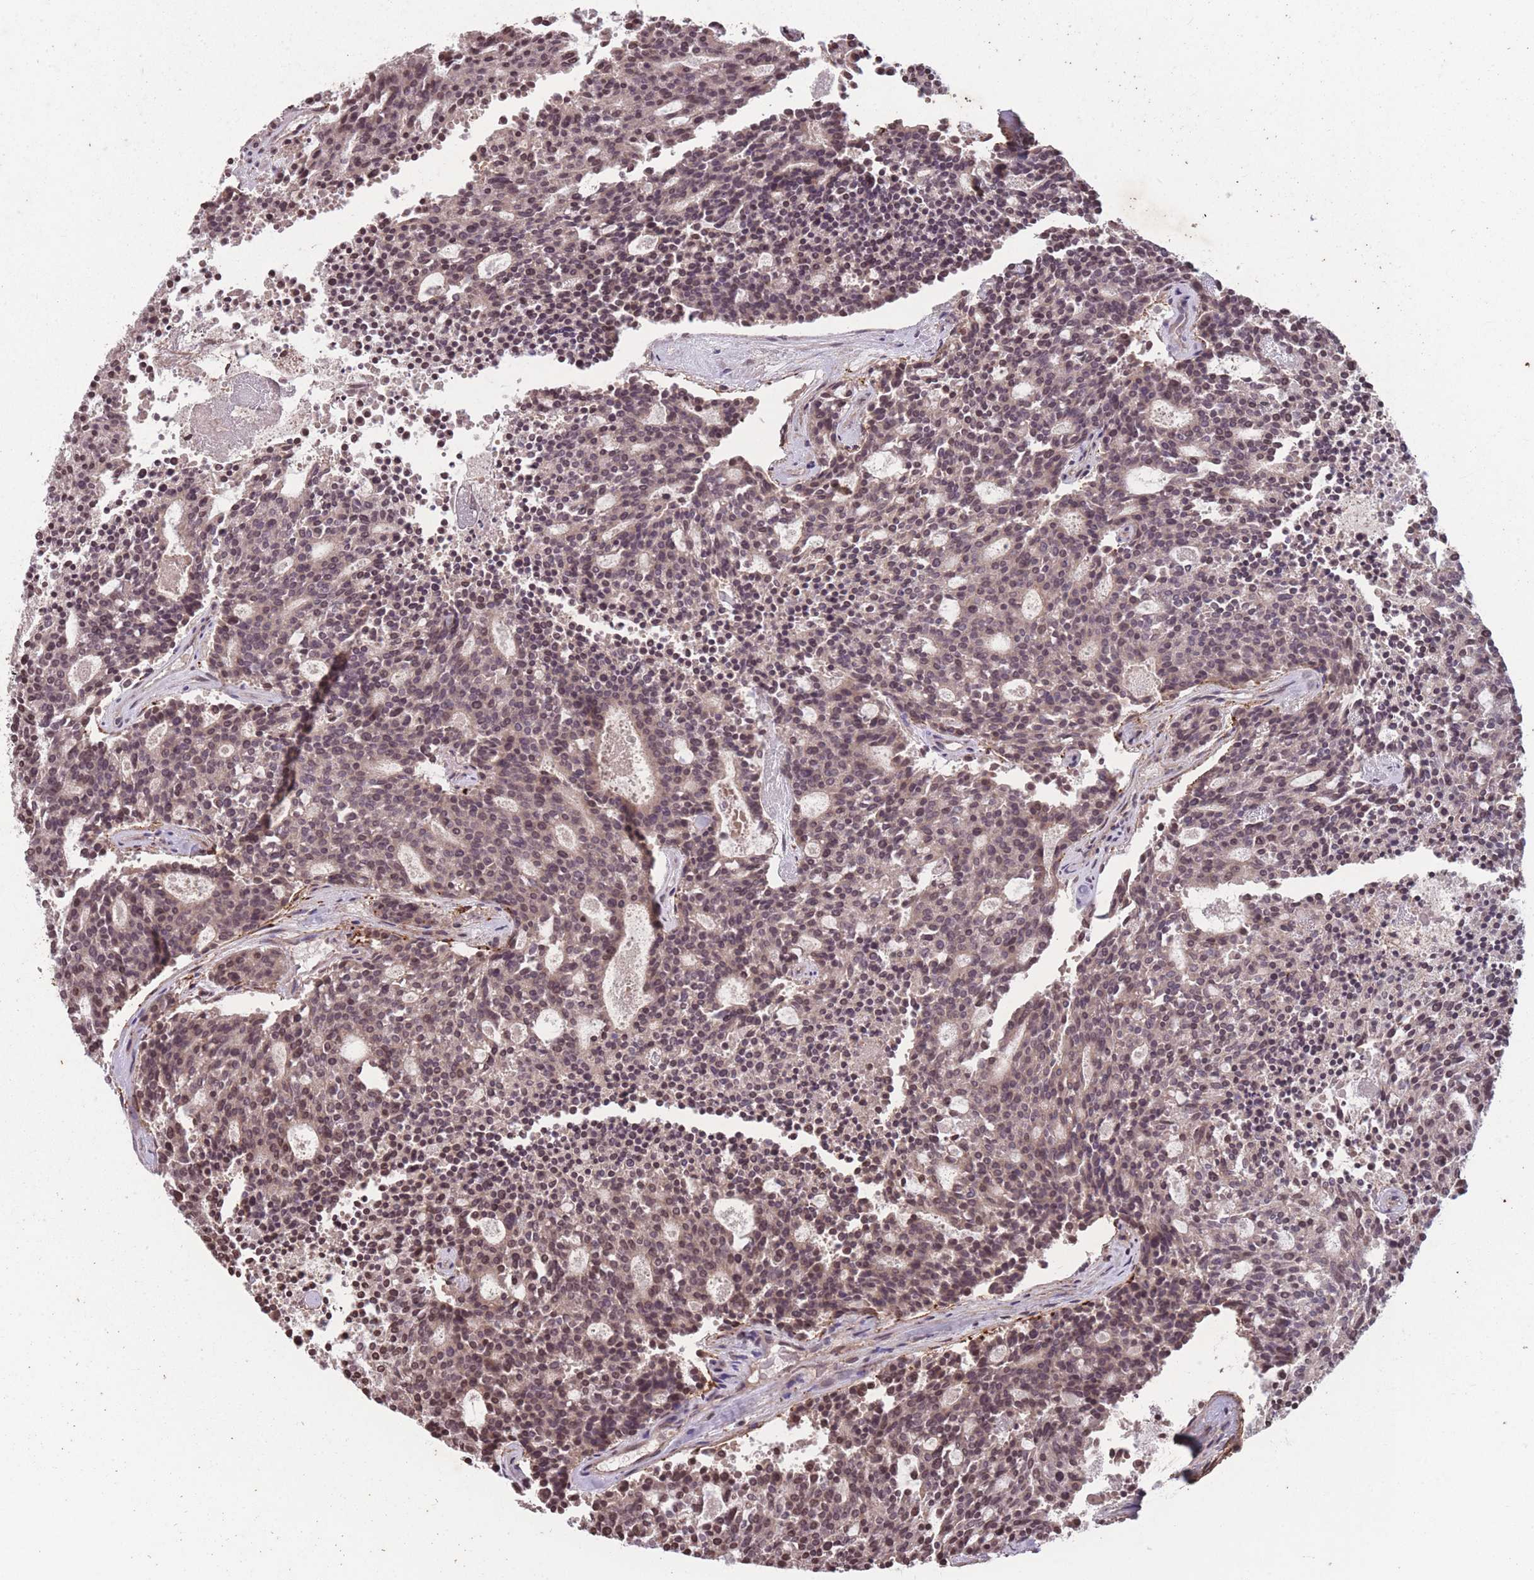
{"staining": {"intensity": "weak", "quantity": ">75%", "location": "nuclear"}, "tissue": "carcinoid", "cell_type": "Tumor cells", "image_type": "cancer", "snomed": [{"axis": "morphology", "description": "Carcinoid, malignant, NOS"}, {"axis": "topography", "description": "Pancreas"}], "caption": "The immunohistochemical stain shows weak nuclear staining in tumor cells of carcinoid (malignant) tissue.", "gene": "GGT5", "patient": {"sex": "female", "age": 54}}